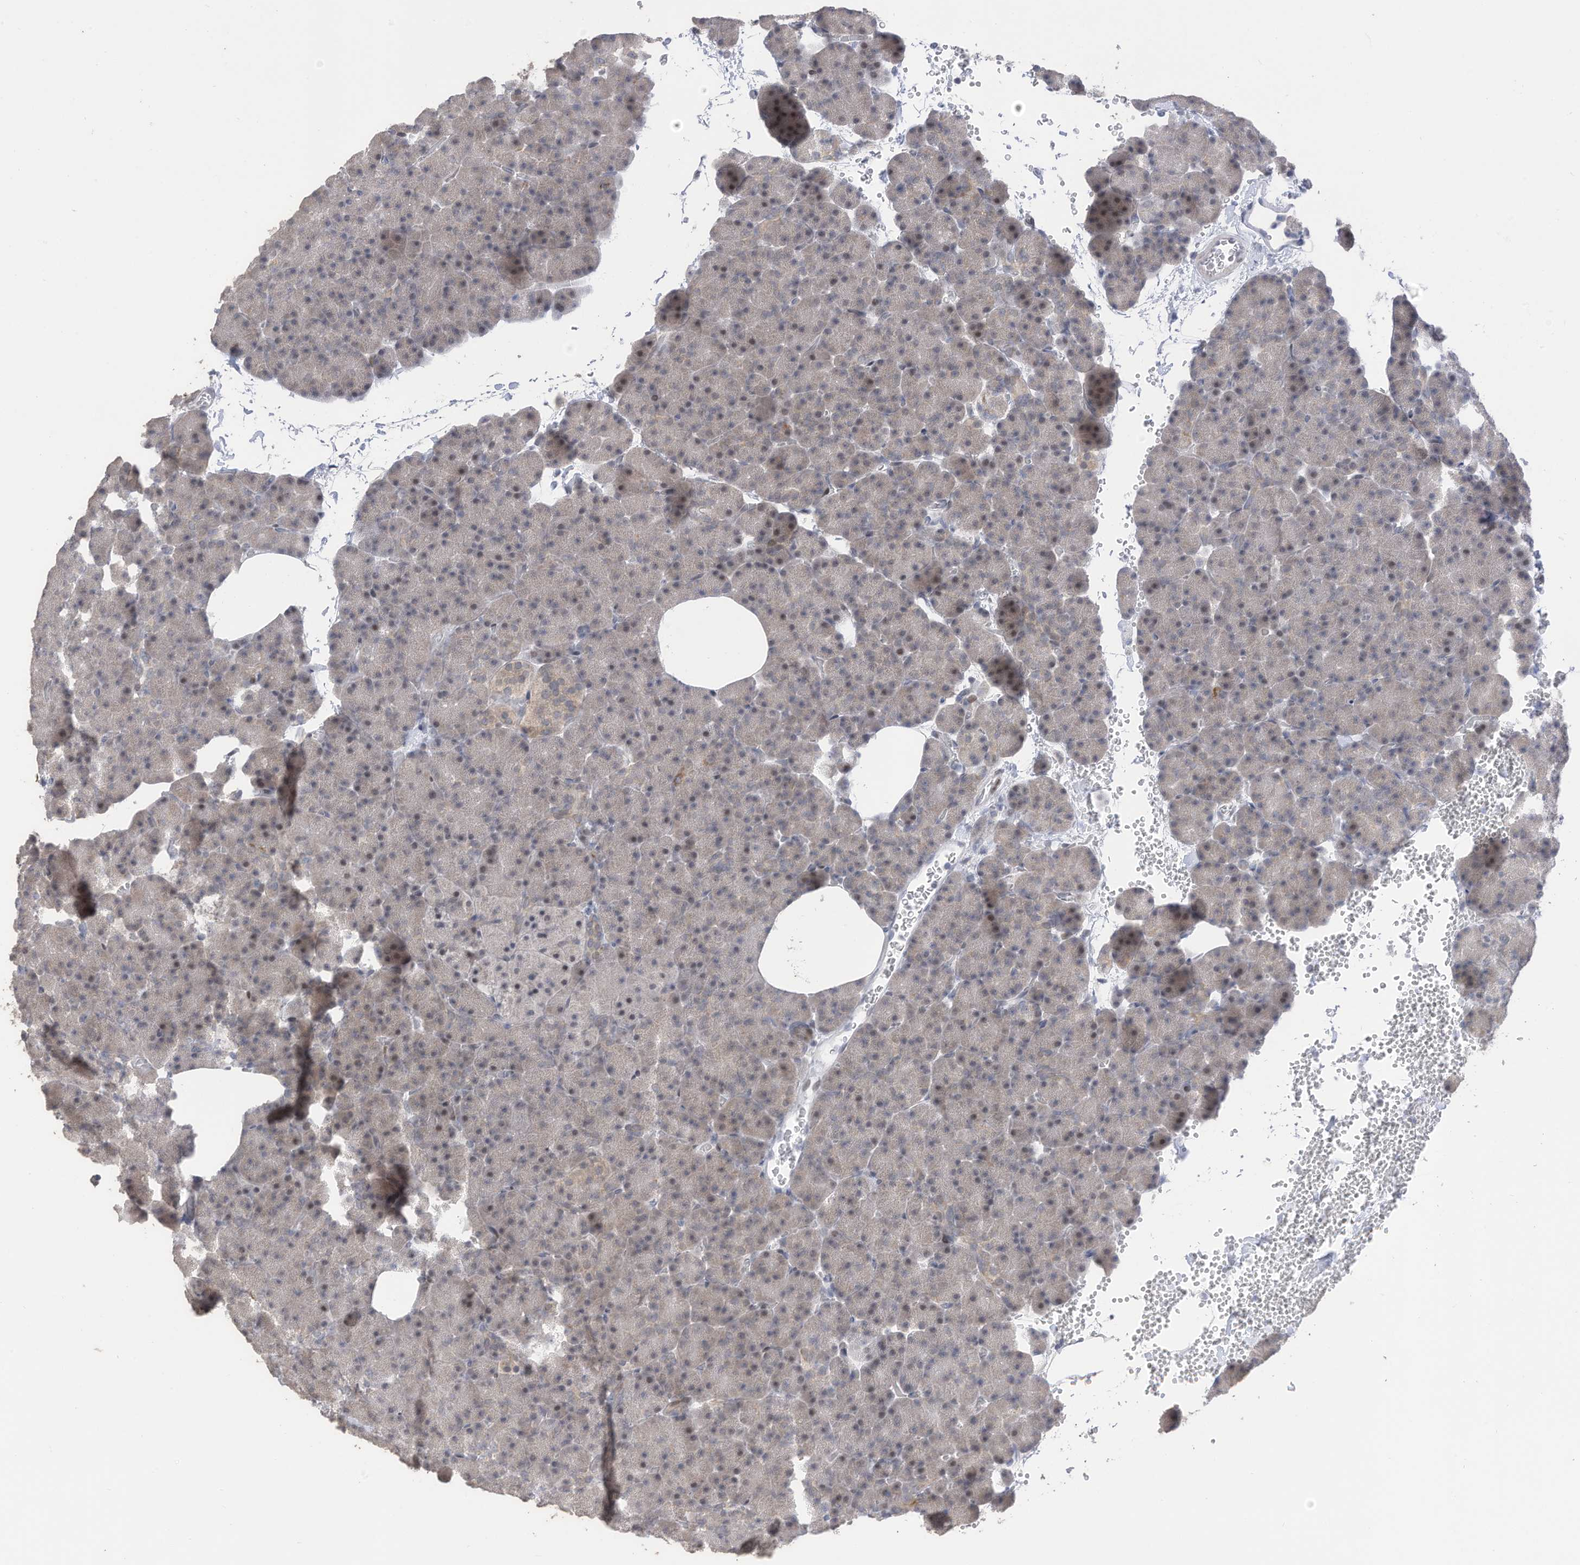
{"staining": {"intensity": "weak", "quantity": "25%-75%", "location": "nuclear"}, "tissue": "pancreas", "cell_type": "Exocrine glandular cells", "image_type": "normal", "snomed": [{"axis": "morphology", "description": "Normal tissue, NOS"}, {"axis": "morphology", "description": "Carcinoid, malignant, NOS"}, {"axis": "topography", "description": "Pancreas"}], "caption": "Brown immunohistochemical staining in normal pancreas demonstrates weak nuclear positivity in about 25%-75% of exocrine glandular cells.", "gene": "RABL3", "patient": {"sex": "female", "age": 35}}